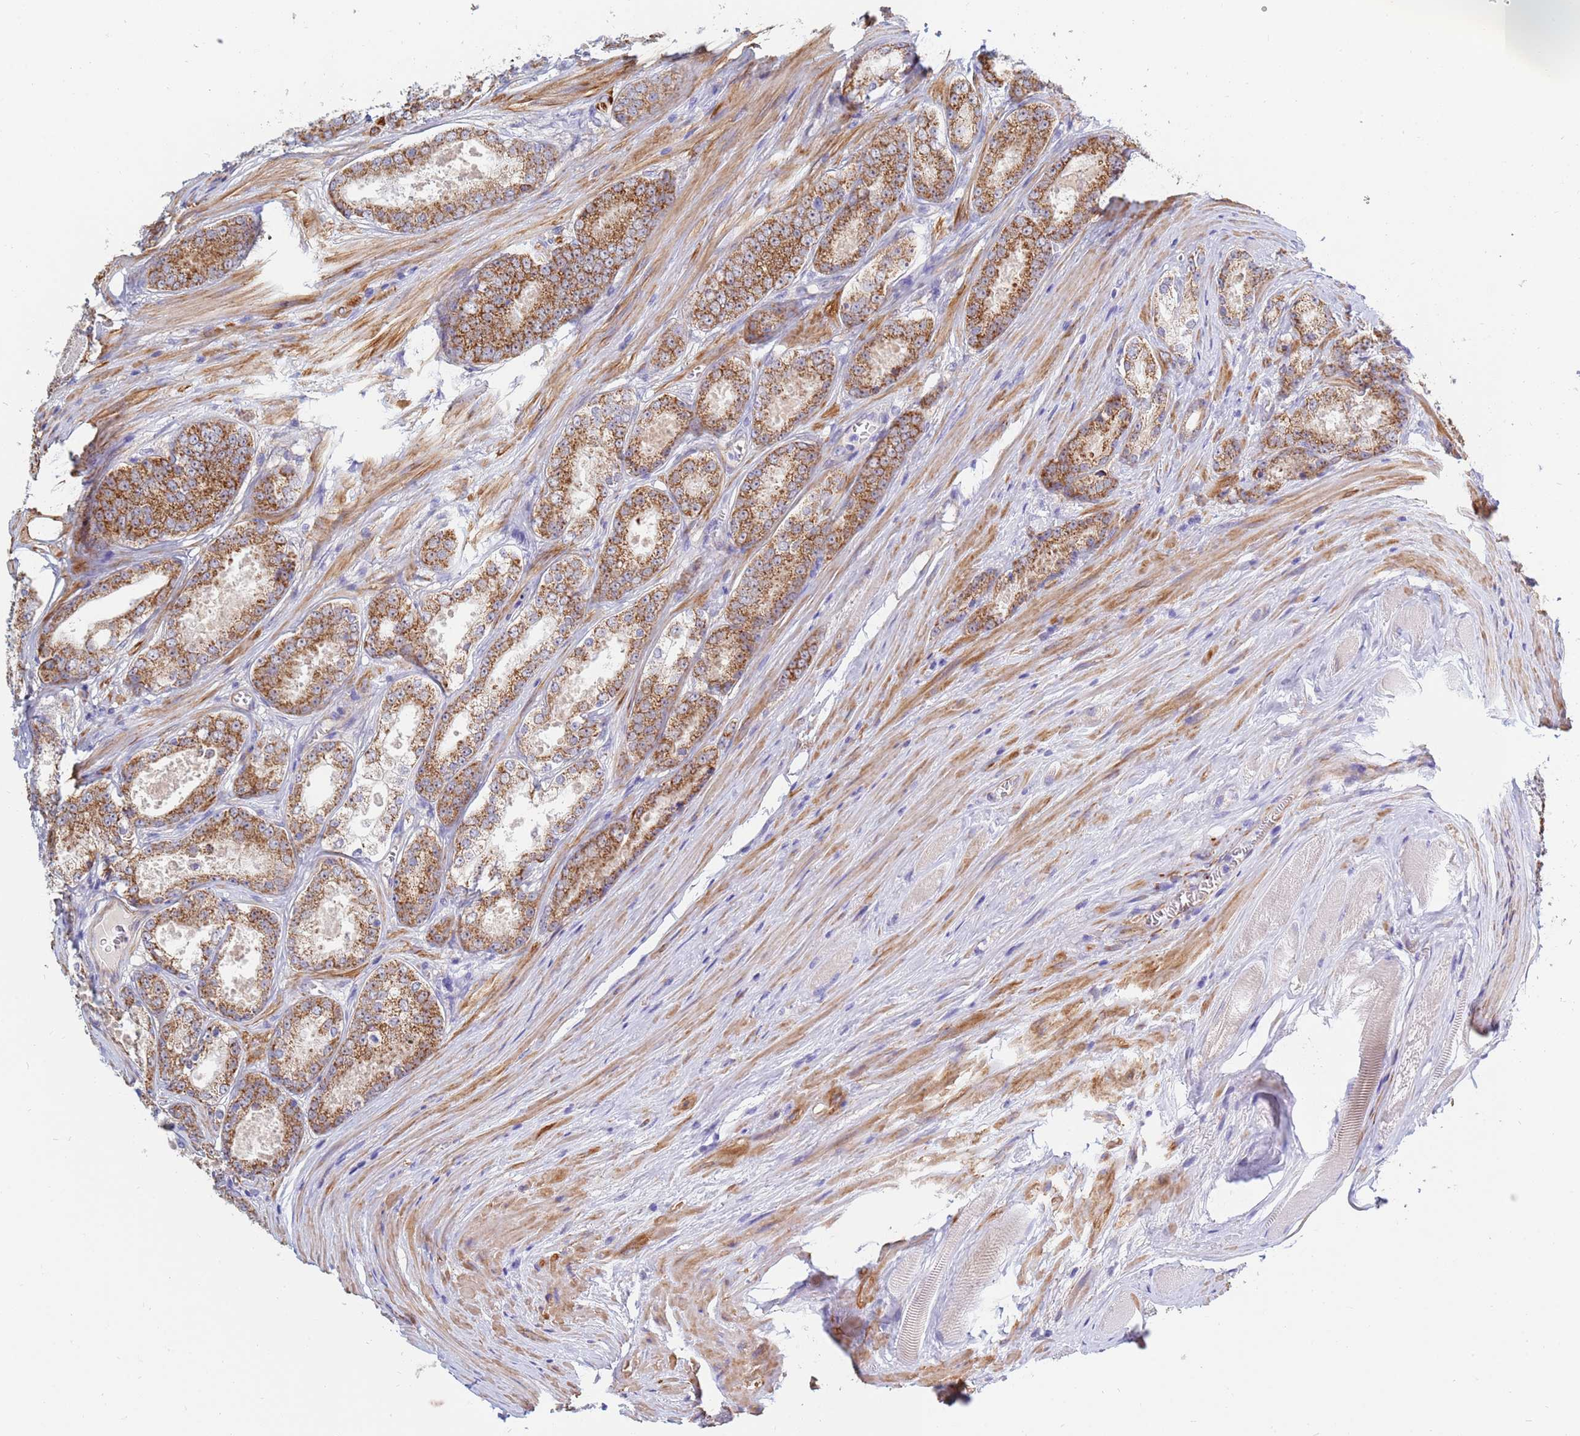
{"staining": {"intensity": "moderate", "quantity": ">75%", "location": "cytoplasmic/membranous"}, "tissue": "prostate cancer", "cell_type": "Tumor cells", "image_type": "cancer", "snomed": [{"axis": "morphology", "description": "Adenocarcinoma, Low grade"}, {"axis": "topography", "description": "Prostate"}], "caption": "The histopathology image exhibits staining of prostate cancer (low-grade adenocarcinoma), revealing moderate cytoplasmic/membranous protein staining (brown color) within tumor cells.", "gene": "SDR39U1", "patient": {"sex": "male", "age": 68}}